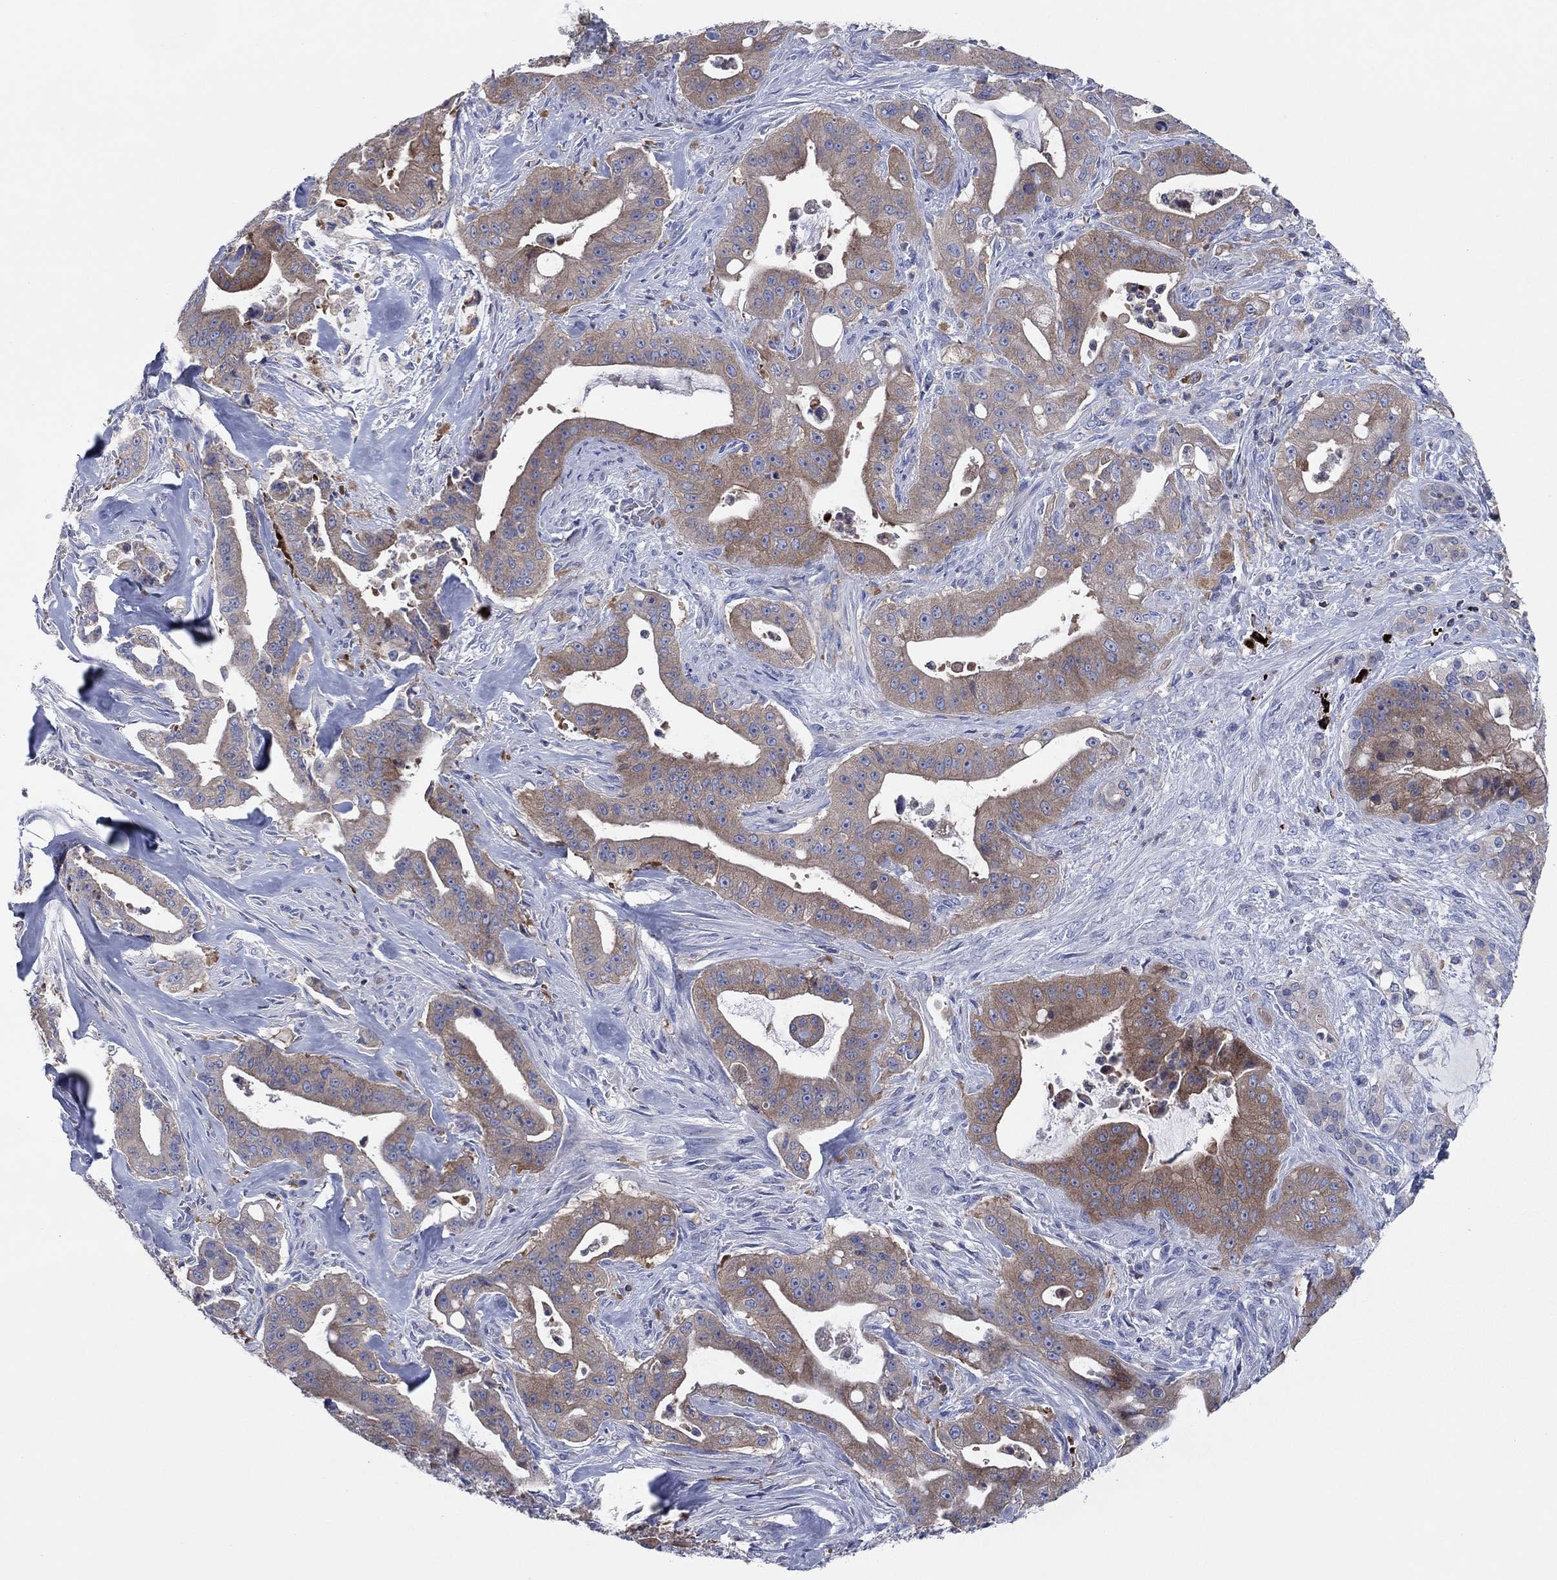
{"staining": {"intensity": "moderate", "quantity": "25%-75%", "location": "cytoplasmic/membranous"}, "tissue": "pancreatic cancer", "cell_type": "Tumor cells", "image_type": "cancer", "snomed": [{"axis": "morphology", "description": "Normal tissue, NOS"}, {"axis": "morphology", "description": "Inflammation, NOS"}, {"axis": "morphology", "description": "Adenocarcinoma, NOS"}, {"axis": "topography", "description": "Pancreas"}], "caption": "Brown immunohistochemical staining in pancreatic adenocarcinoma demonstrates moderate cytoplasmic/membranous staining in about 25%-75% of tumor cells.", "gene": "PVR", "patient": {"sex": "male", "age": 57}}